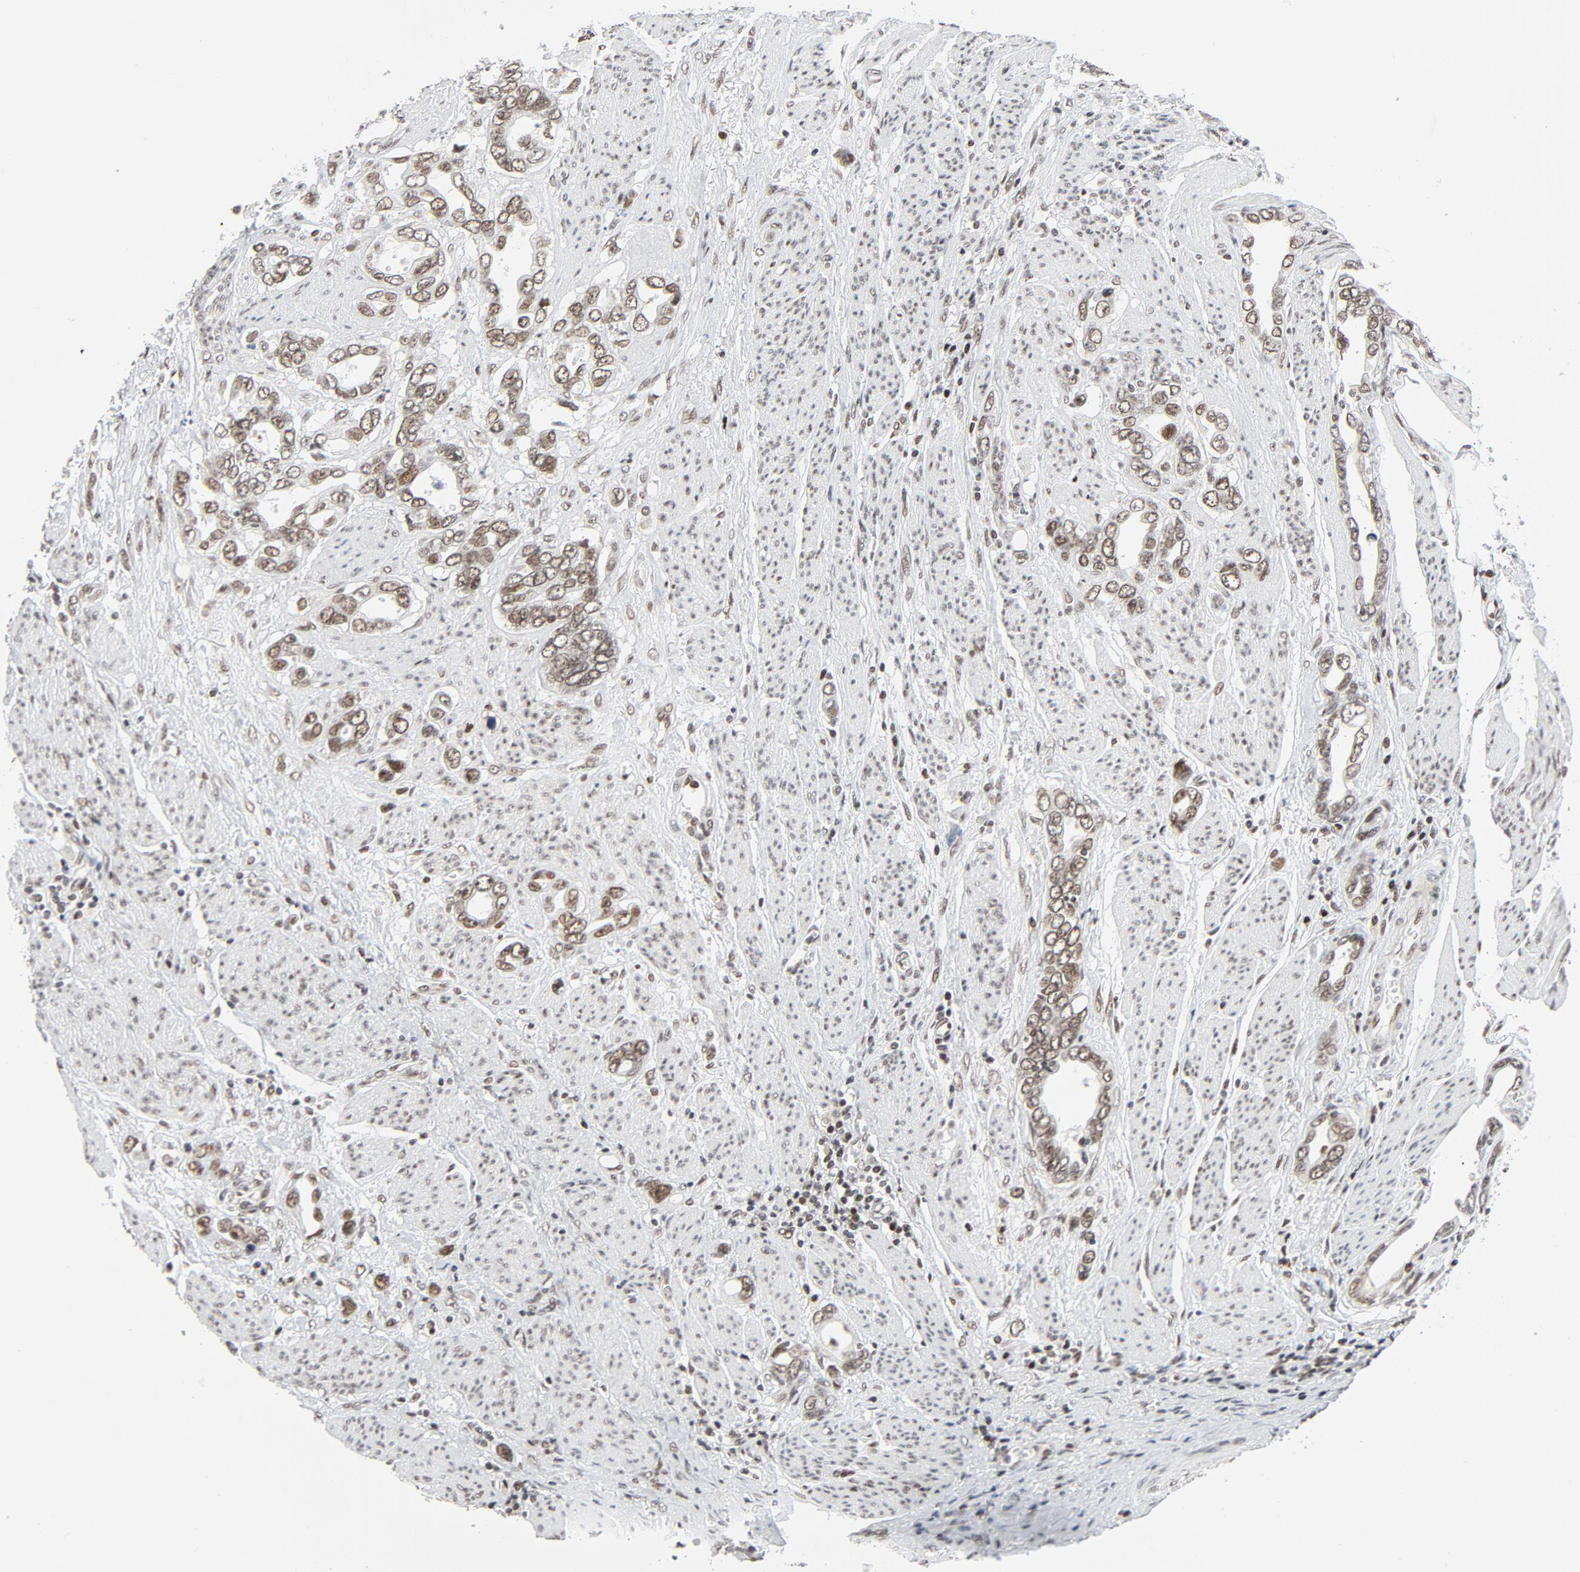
{"staining": {"intensity": "moderate", "quantity": ">75%", "location": "nuclear"}, "tissue": "stomach cancer", "cell_type": "Tumor cells", "image_type": "cancer", "snomed": [{"axis": "morphology", "description": "Adenocarcinoma, NOS"}, {"axis": "topography", "description": "Stomach"}], "caption": "Brown immunohistochemical staining in stomach cancer (adenocarcinoma) demonstrates moderate nuclear expression in approximately >75% of tumor cells. (Stains: DAB in brown, nuclei in blue, Microscopy: brightfield microscopy at high magnification).", "gene": "ERCC1", "patient": {"sex": "male", "age": 78}}